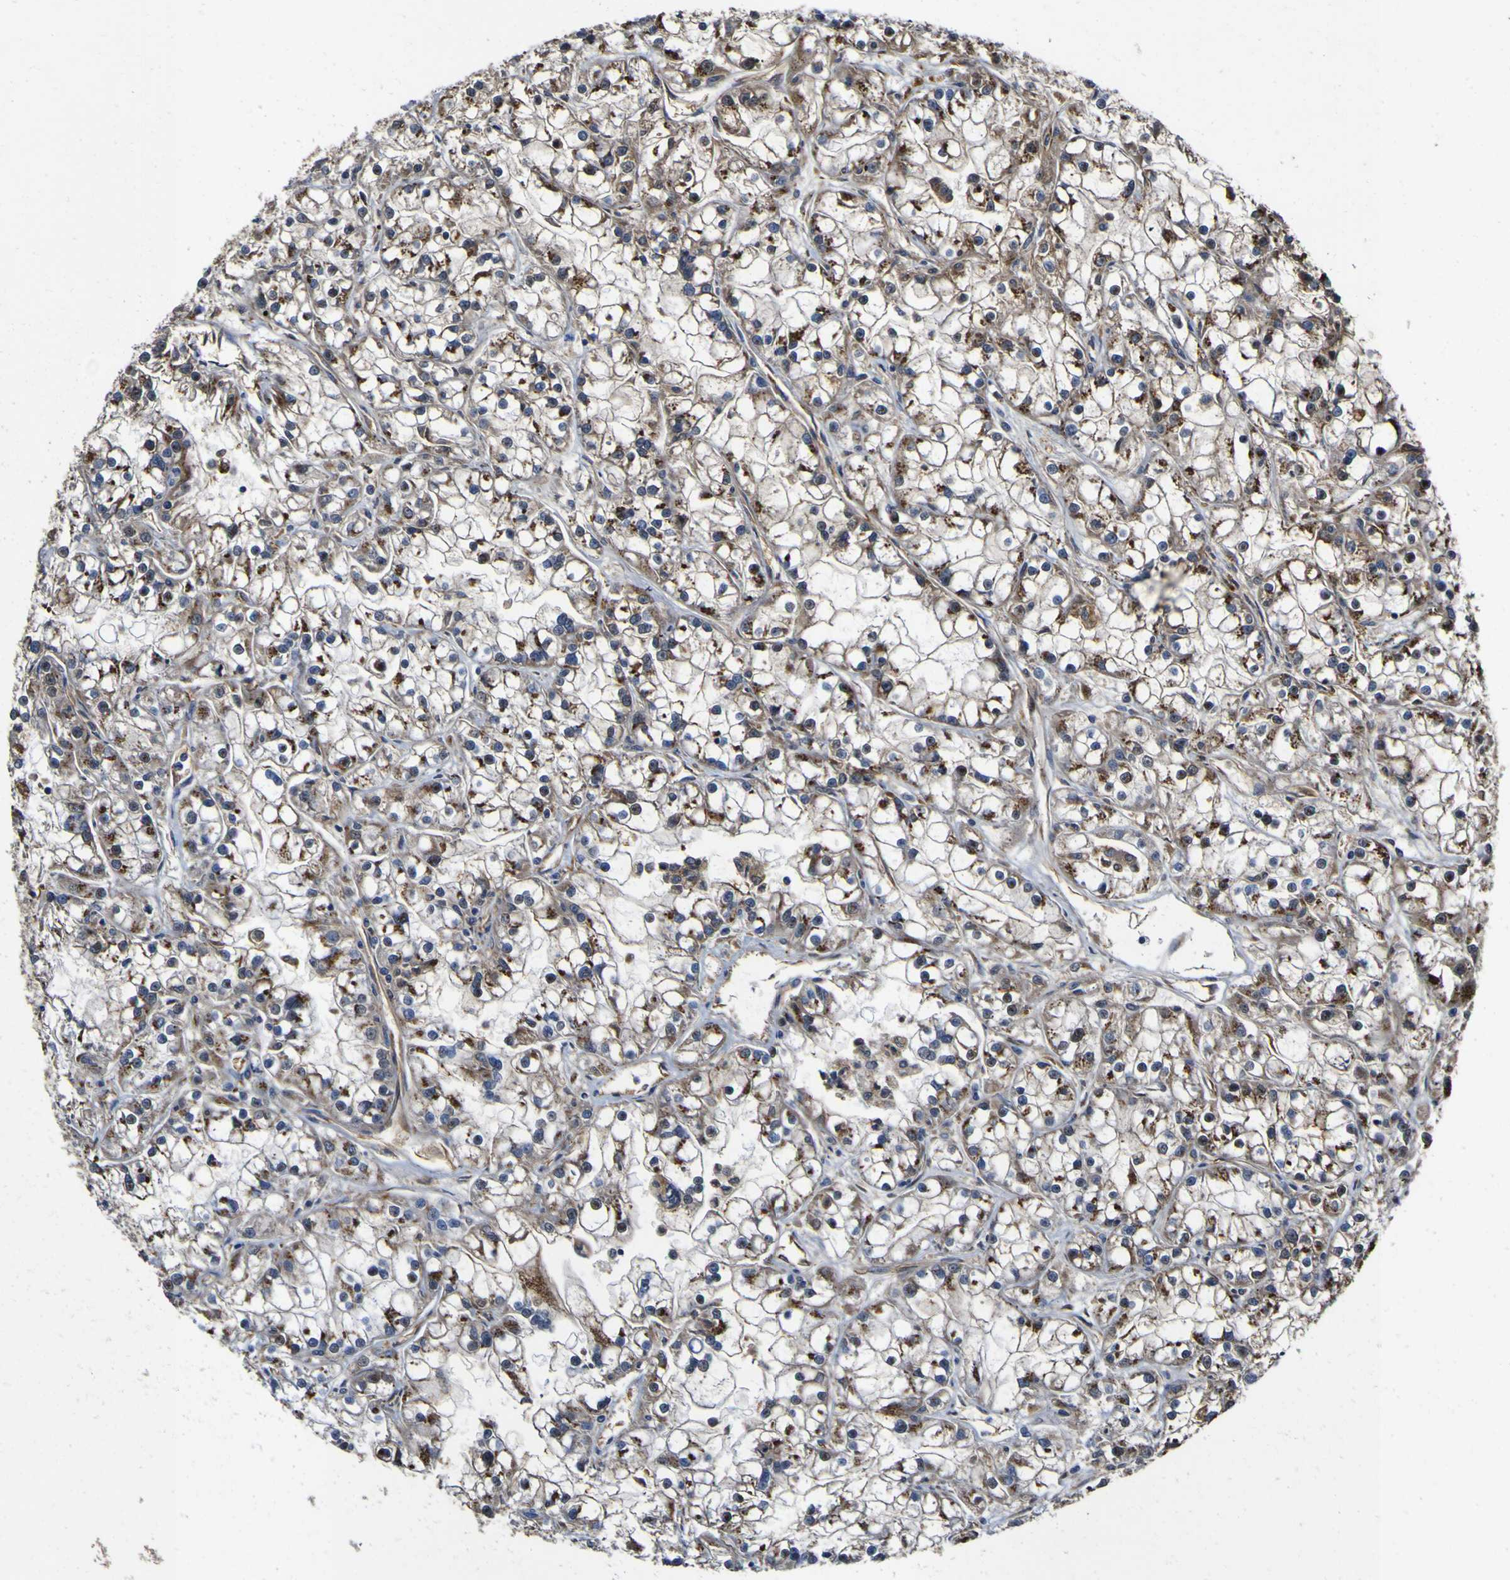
{"staining": {"intensity": "moderate", "quantity": ">75%", "location": "cytoplasmic/membranous"}, "tissue": "renal cancer", "cell_type": "Tumor cells", "image_type": "cancer", "snomed": [{"axis": "morphology", "description": "Adenocarcinoma, NOS"}, {"axis": "topography", "description": "Kidney"}], "caption": "Immunohistochemical staining of human renal adenocarcinoma displays medium levels of moderate cytoplasmic/membranous protein positivity in approximately >75% of tumor cells.", "gene": "COA1", "patient": {"sex": "female", "age": 52}}